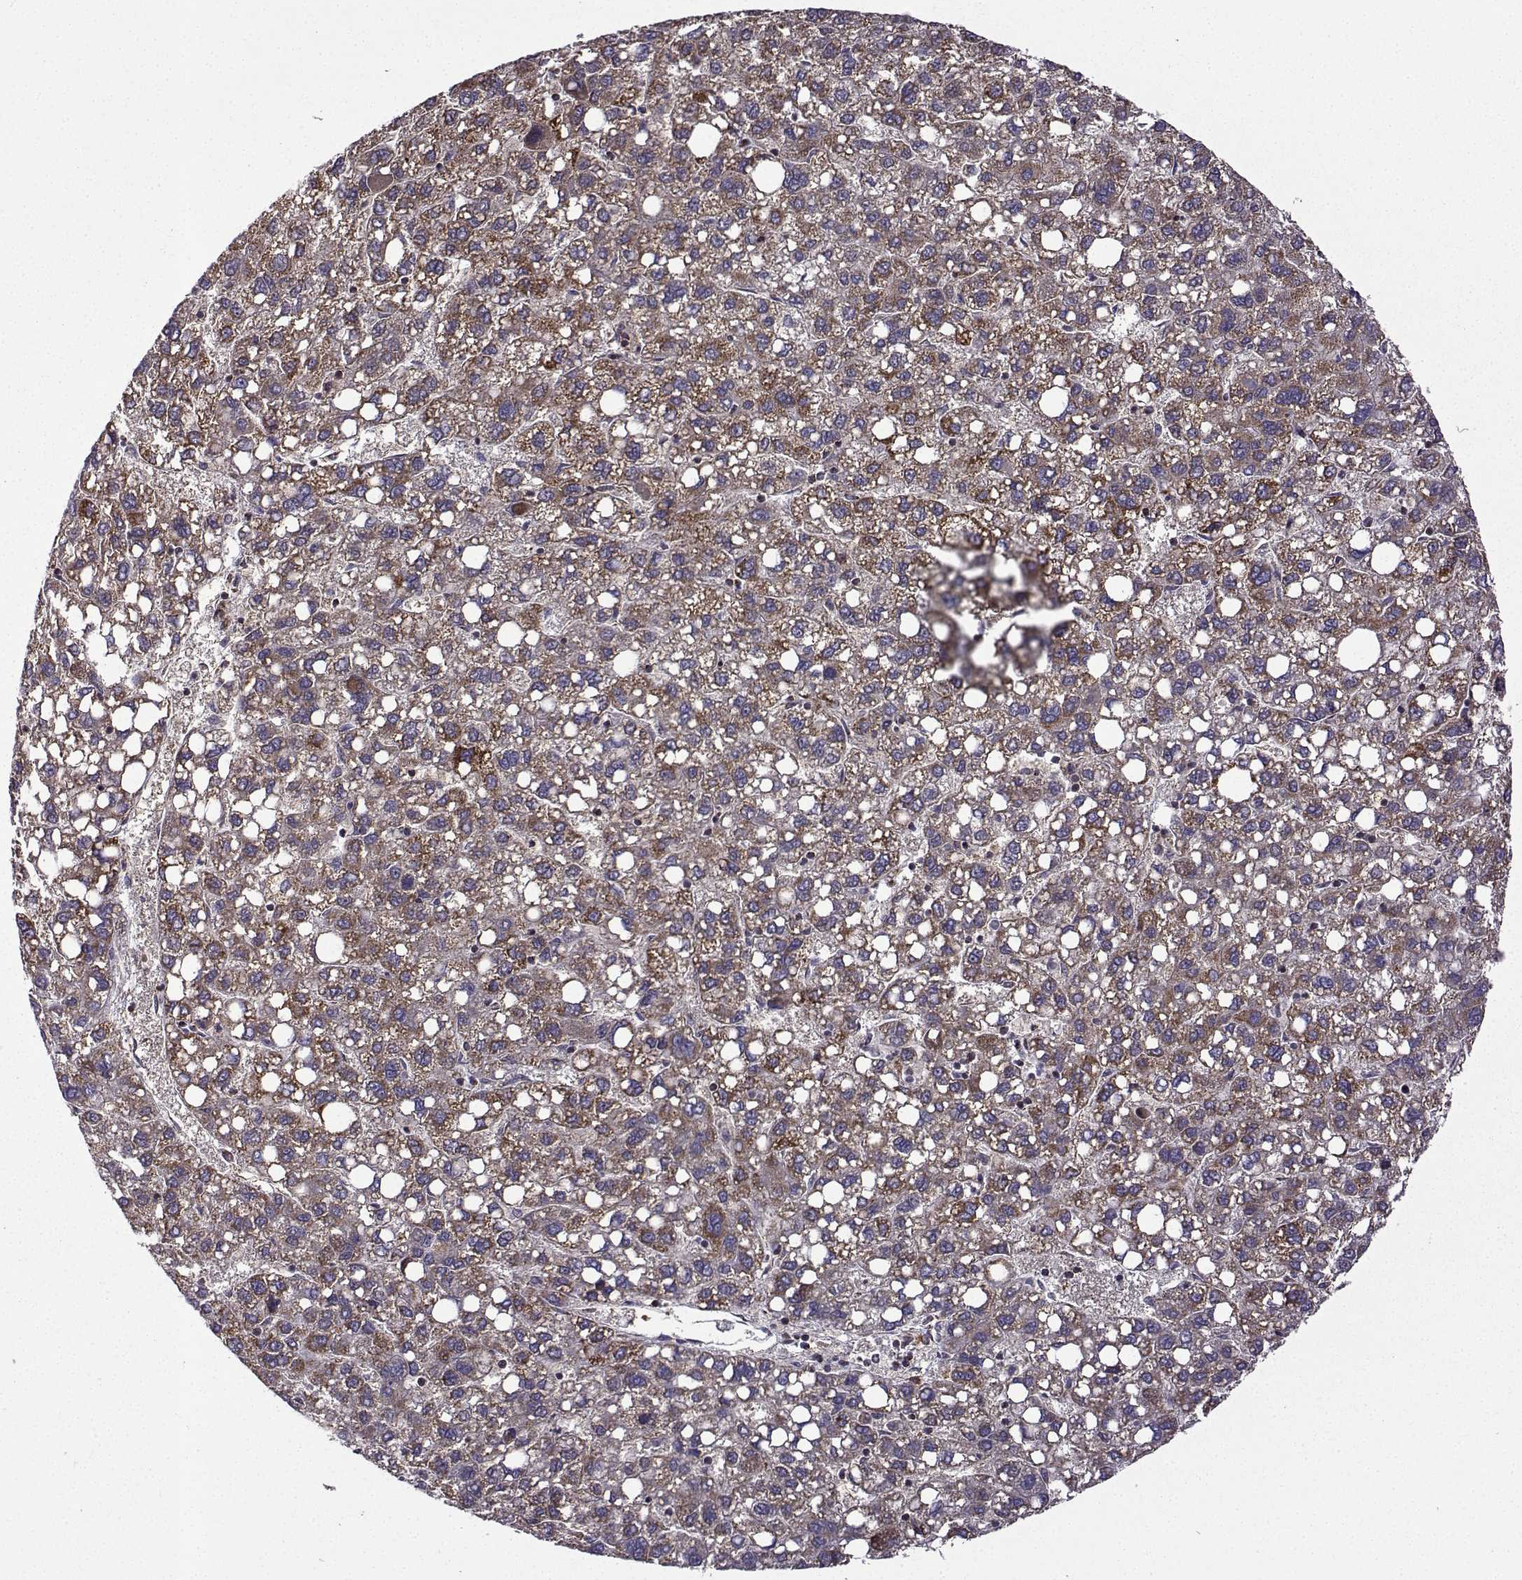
{"staining": {"intensity": "moderate", "quantity": "<25%", "location": "cytoplasmic/membranous"}, "tissue": "liver cancer", "cell_type": "Tumor cells", "image_type": "cancer", "snomed": [{"axis": "morphology", "description": "Carcinoma, Hepatocellular, NOS"}, {"axis": "topography", "description": "Liver"}], "caption": "Tumor cells demonstrate low levels of moderate cytoplasmic/membranous positivity in approximately <25% of cells in human hepatocellular carcinoma (liver). Using DAB (brown) and hematoxylin (blue) stains, captured at high magnification using brightfield microscopy.", "gene": "TAB2", "patient": {"sex": "female", "age": 82}}